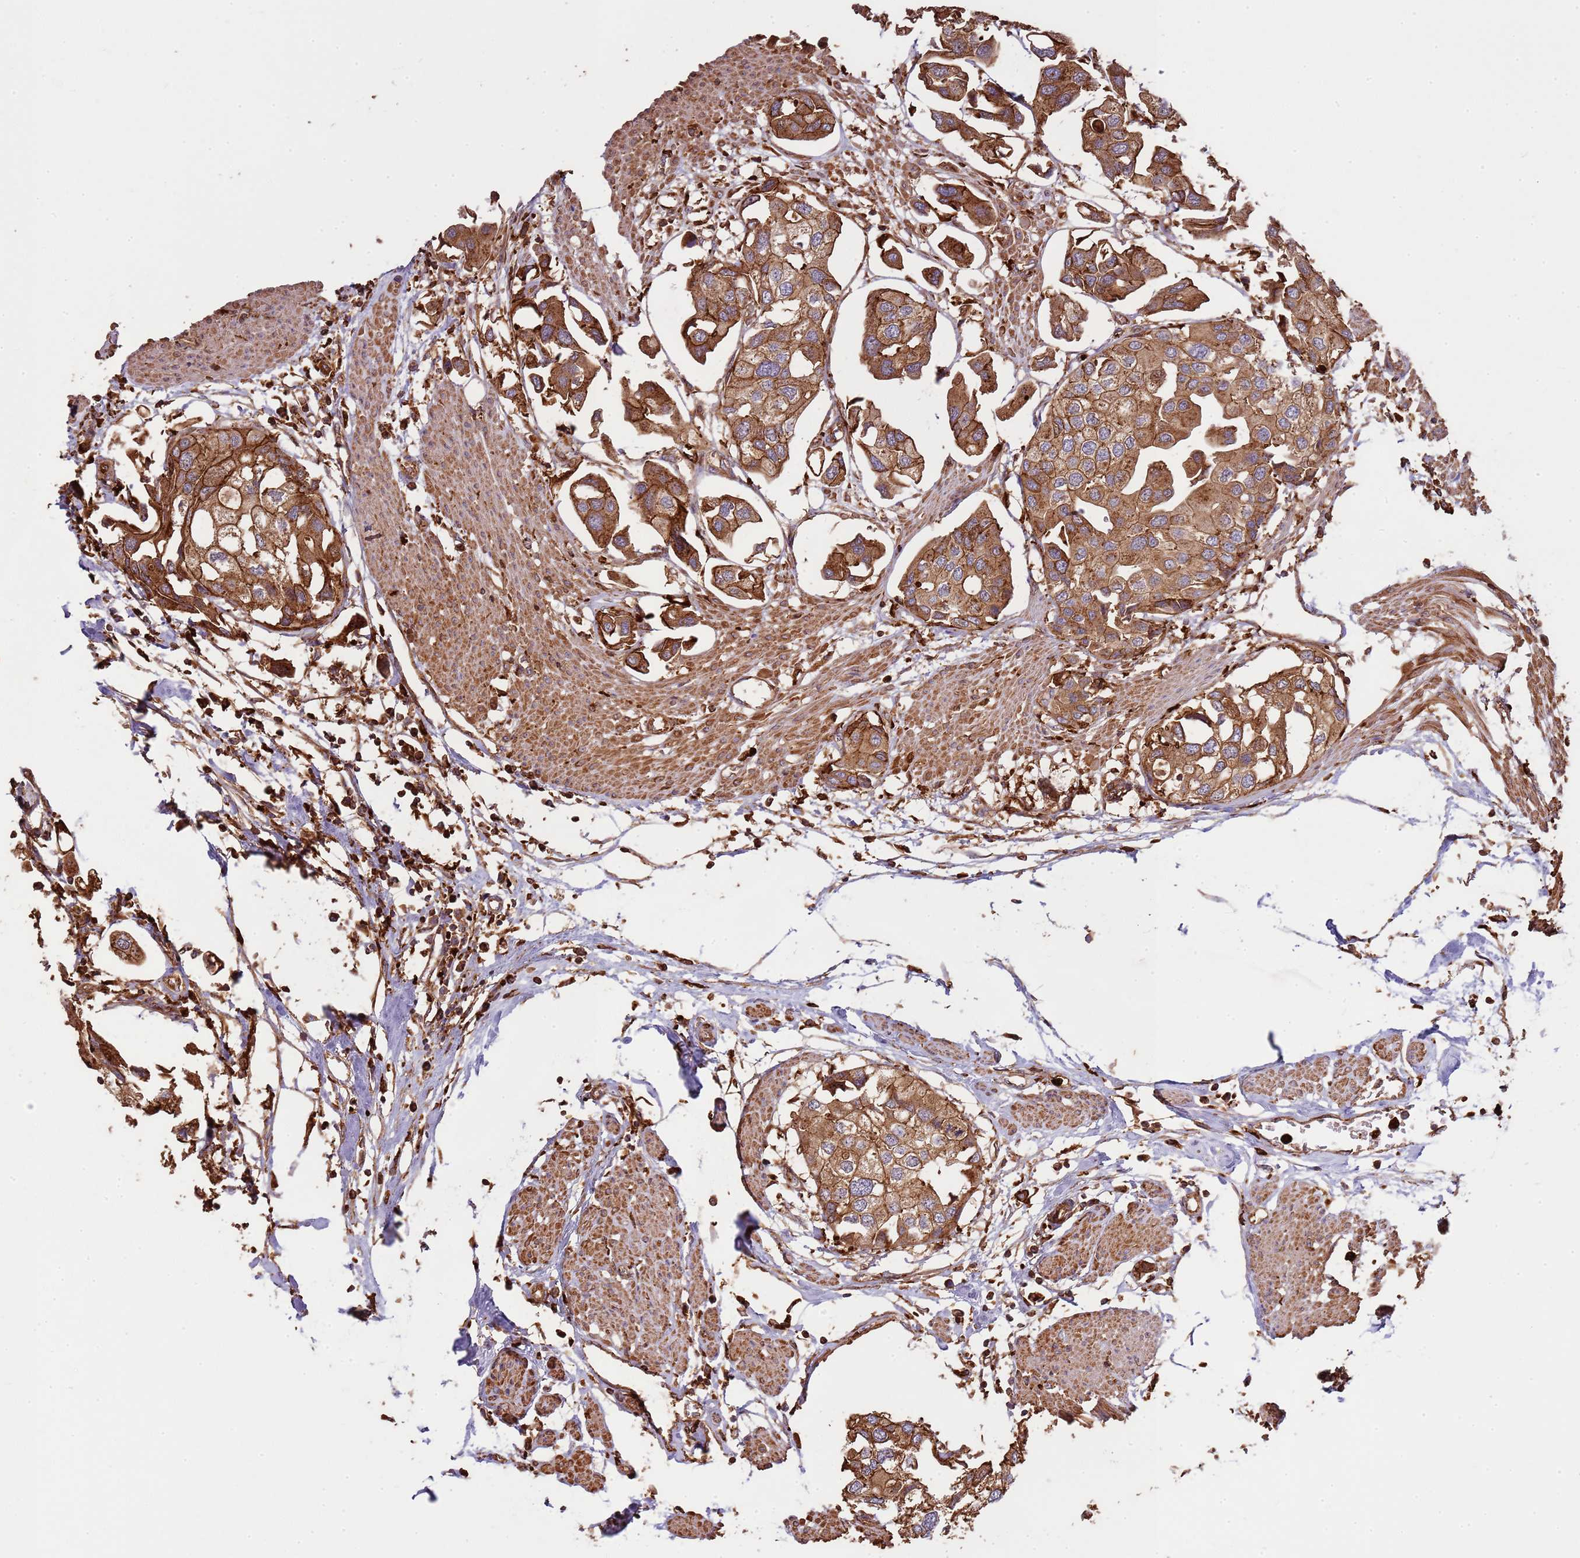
{"staining": {"intensity": "moderate", "quantity": ">75%", "location": "cytoplasmic/membranous"}, "tissue": "urothelial cancer", "cell_type": "Tumor cells", "image_type": "cancer", "snomed": [{"axis": "morphology", "description": "Urothelial carcinoma, High grade"}, {"axis": "topography", "description": "Urinary bladder"}], "caption": "Urothelial cancer tissue reveals moderate cytoplasmic/membranous positivity in approximately >75% of tumor cells", "gene": "NDUFAF4", "patient": {"sex": "male", "age": 64}}